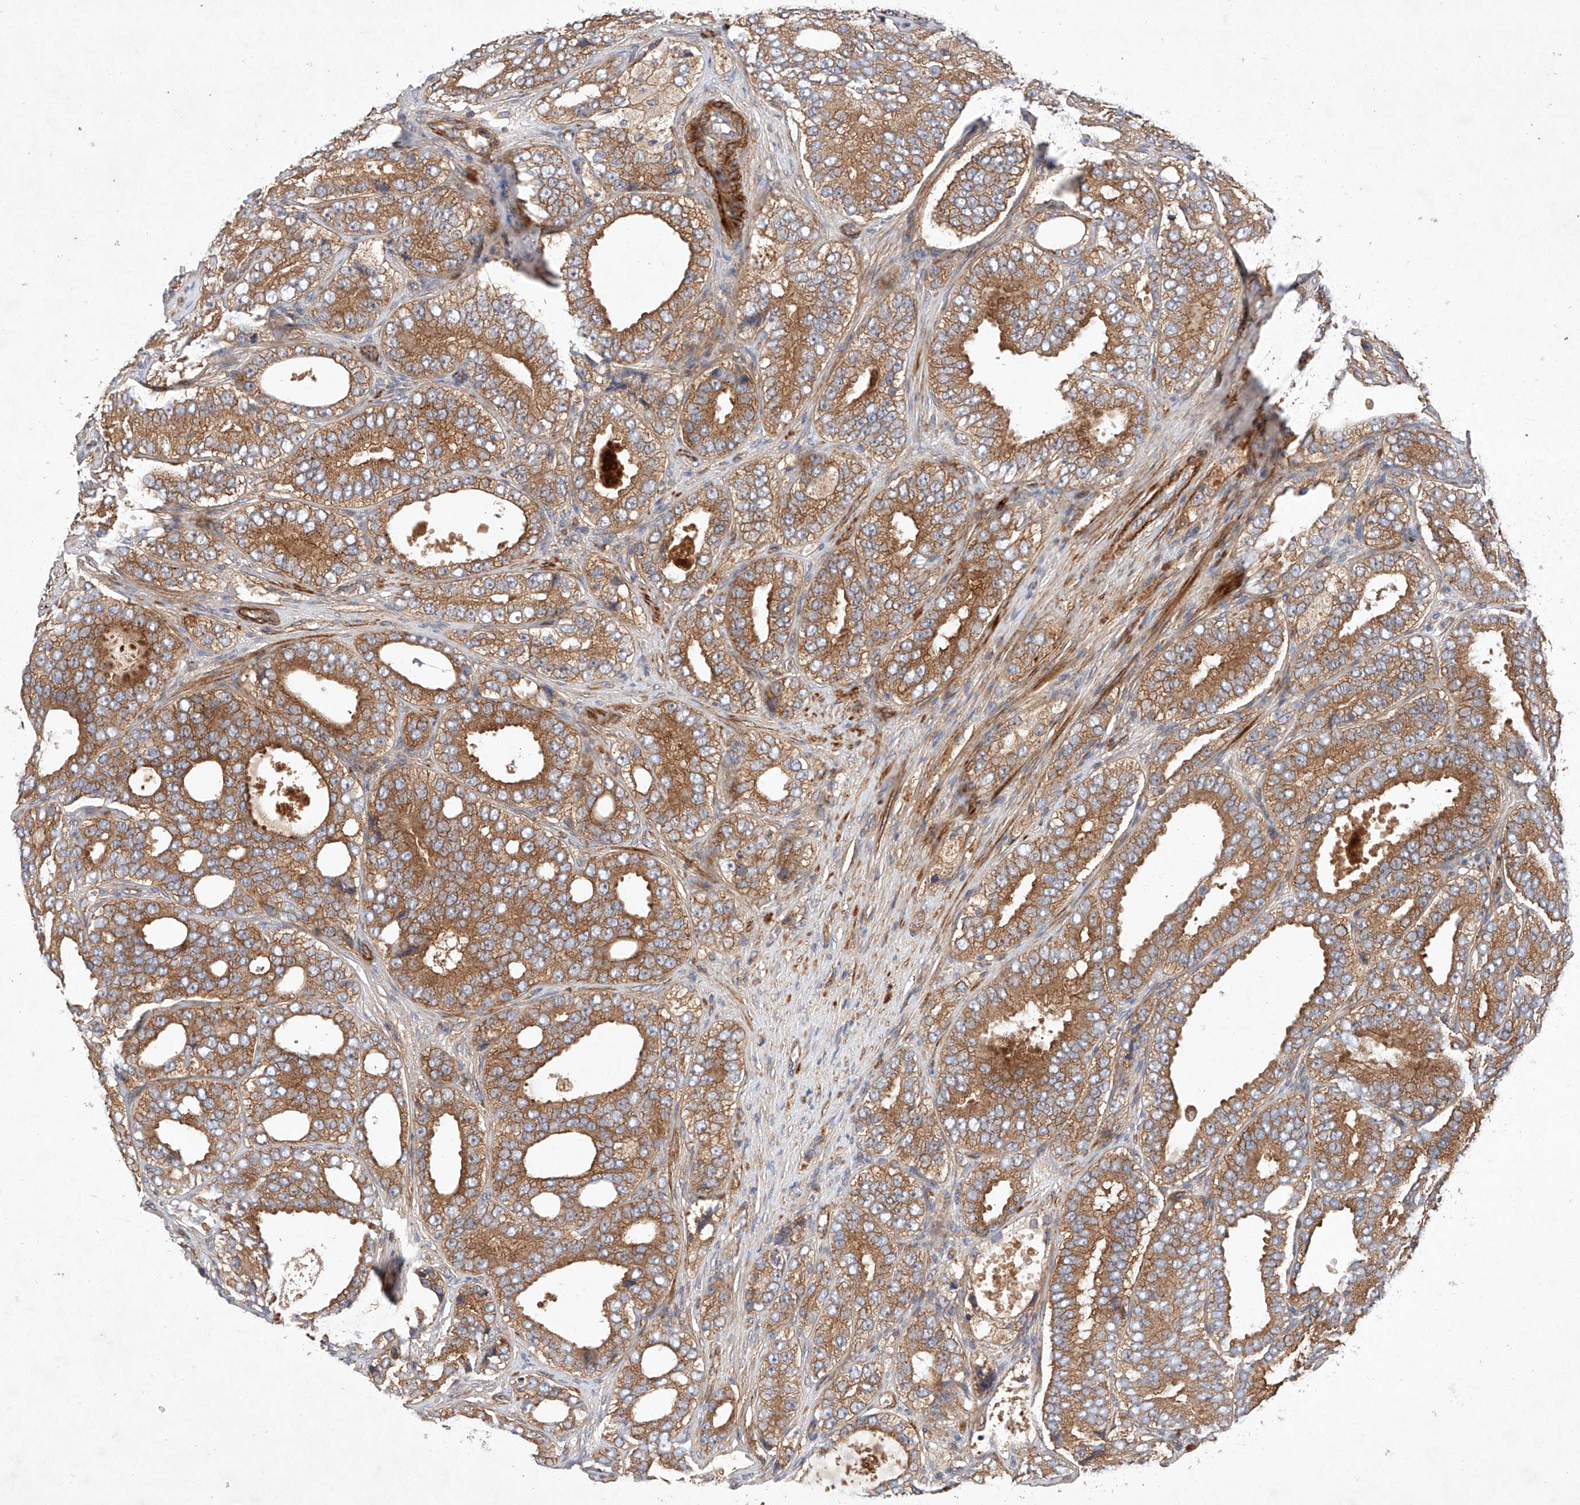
{"staining": {"intensity": "moderate", "quantity": ">75%", "location": "cytoplasmic/membranous"}, "tissue": "prostate cancer", "cell_type": "Tumor cells", "image_type": "cancer", "snomed": [{"axis": "morphology", "description": "Adenocarcinoma, High grade"}, {"axis": "topography", "description": "Prostate"}], "caption": "Protein expression by IHC reveals moderate cytoplasmic/membranous expression in about >75% of tumor cells in prostate cancer (adenocarcinoma (high-grade)).", "gene": "RAB23", "patient": {"sex": "male", "age": 56}}